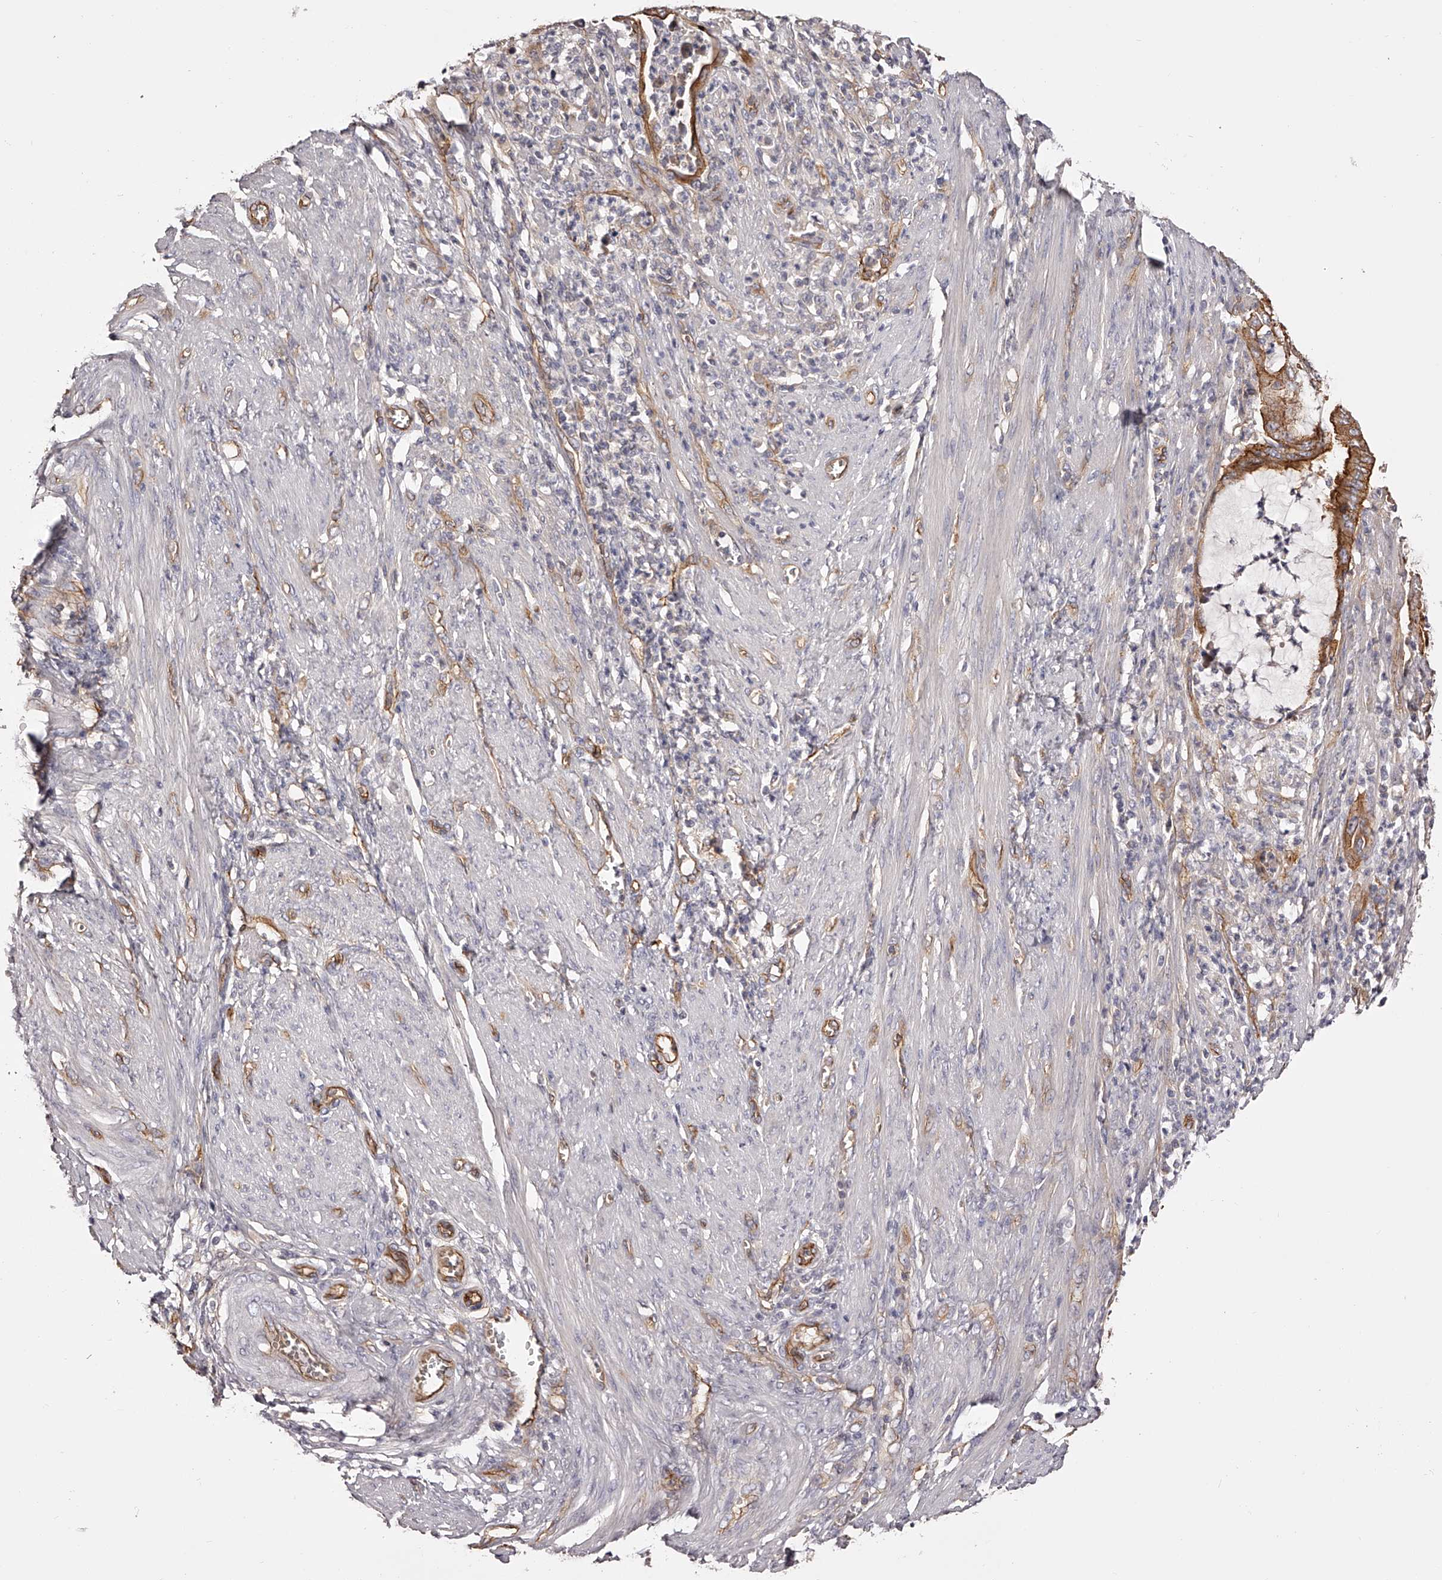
{"staining": {"intensity": "moderate", "quantity": ">75%", "location": "cytoplasmic/membranous"}, "tissue": "endometrial cancer", "cell_type": "Tumor cells", "image_type": "cancer", "snomed": [{"axis": "morphology", "description": "Adenocarcinoma, NOS"}, {"axis": "topography", "description": "Endometrium"}], "caption": "Tumor cells reveal moderate cytoplasmic/membranous staining in approximately >75% of cells in endometrial cancer (adenocarcinoma). (Brightfield microscopy of DAB IHC at high magnification).", "gene": "LTV1", "patient": {"sex": "female", "age": 51}}